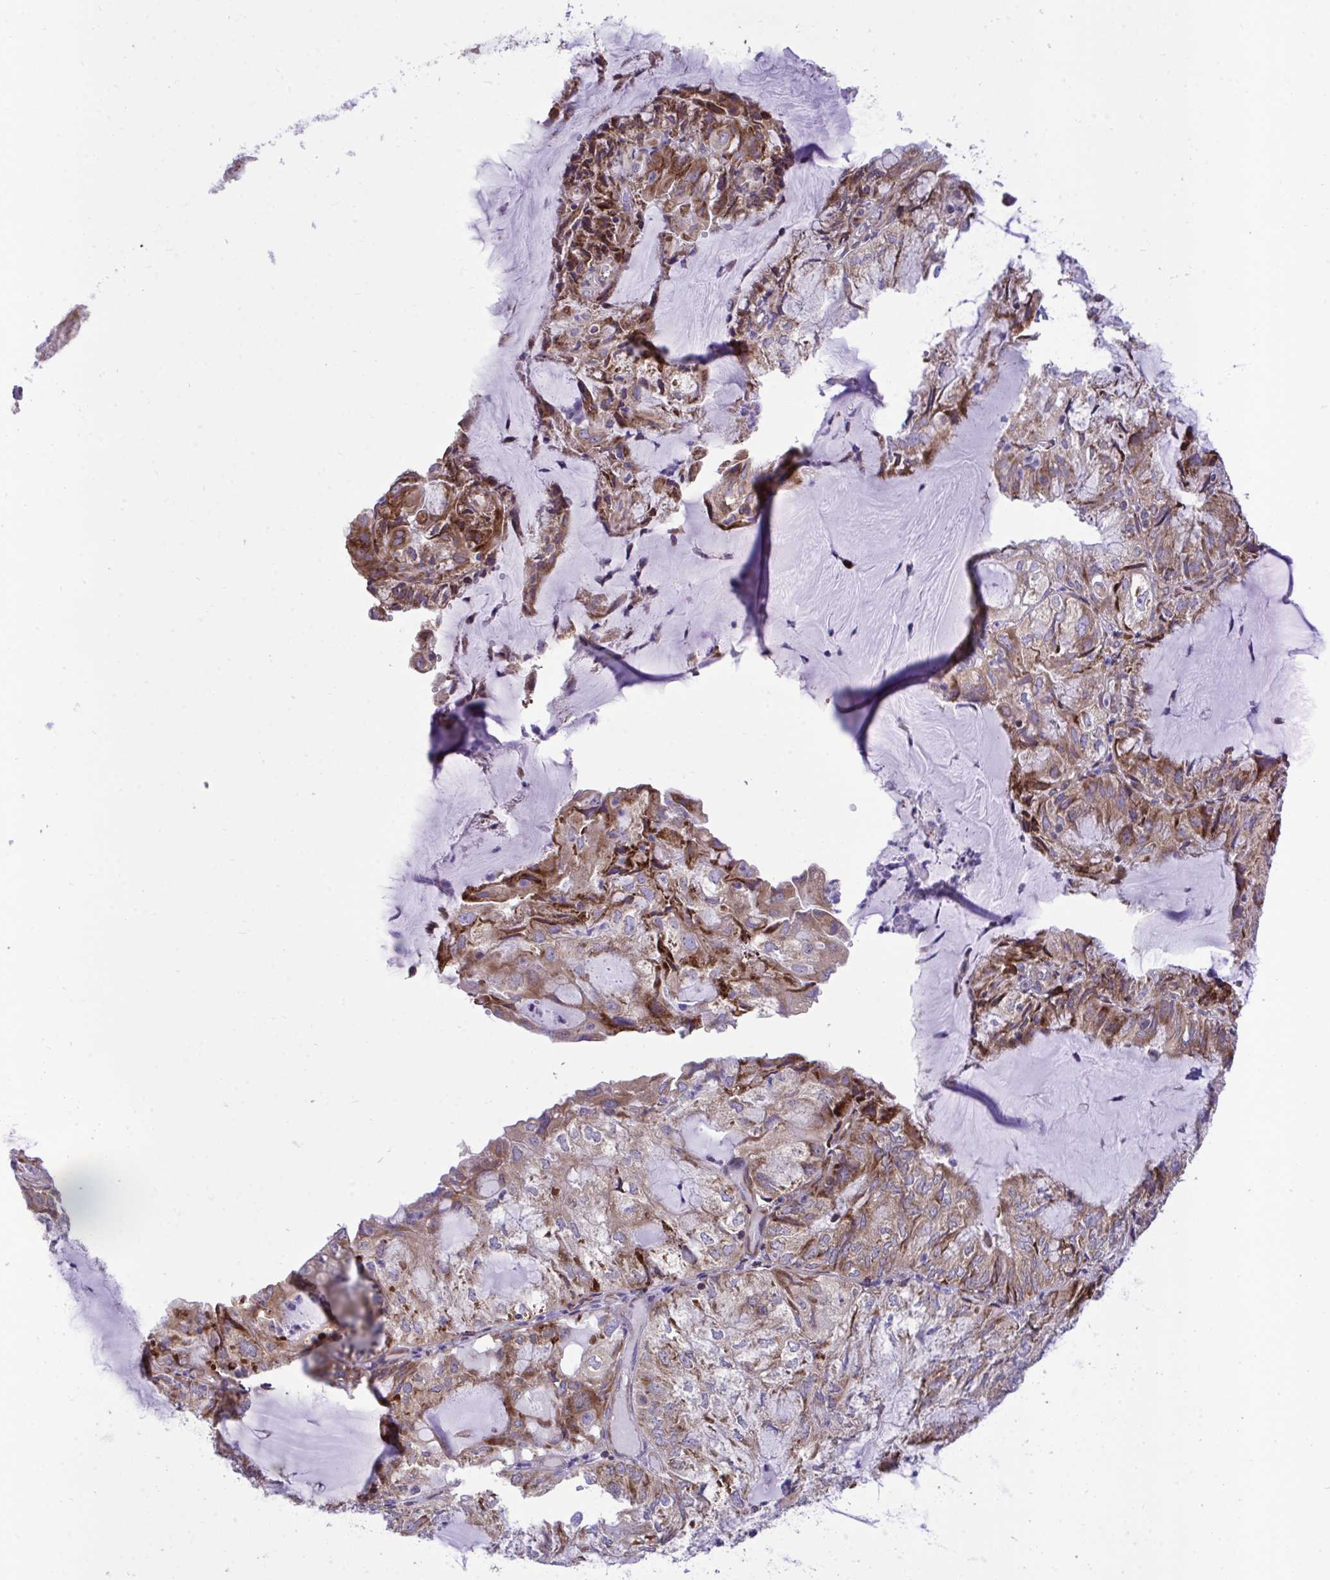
{"staining": {"intensity": "moderate", "quantity": ">75%", "location": "cytoplasmic/membranous"}, "tissue": "endometrial cancer", "cell_type": "Tumor cells", "image_type": "cancer", "snomed": [{"axis": "morphology", "description": "Adenocarcinoma, NOS"}, {"axis": "topography", "description": "Endometrium"}], "caption": "About >75% of tumor cells in endometrial adenocarcinoma demonstrate moderate cytoplasmic/membranous protein expression as visualized by brown immunohistochemical staining.", "gene": "RPS15", "patient": {"sex": "female", "age": 81}}